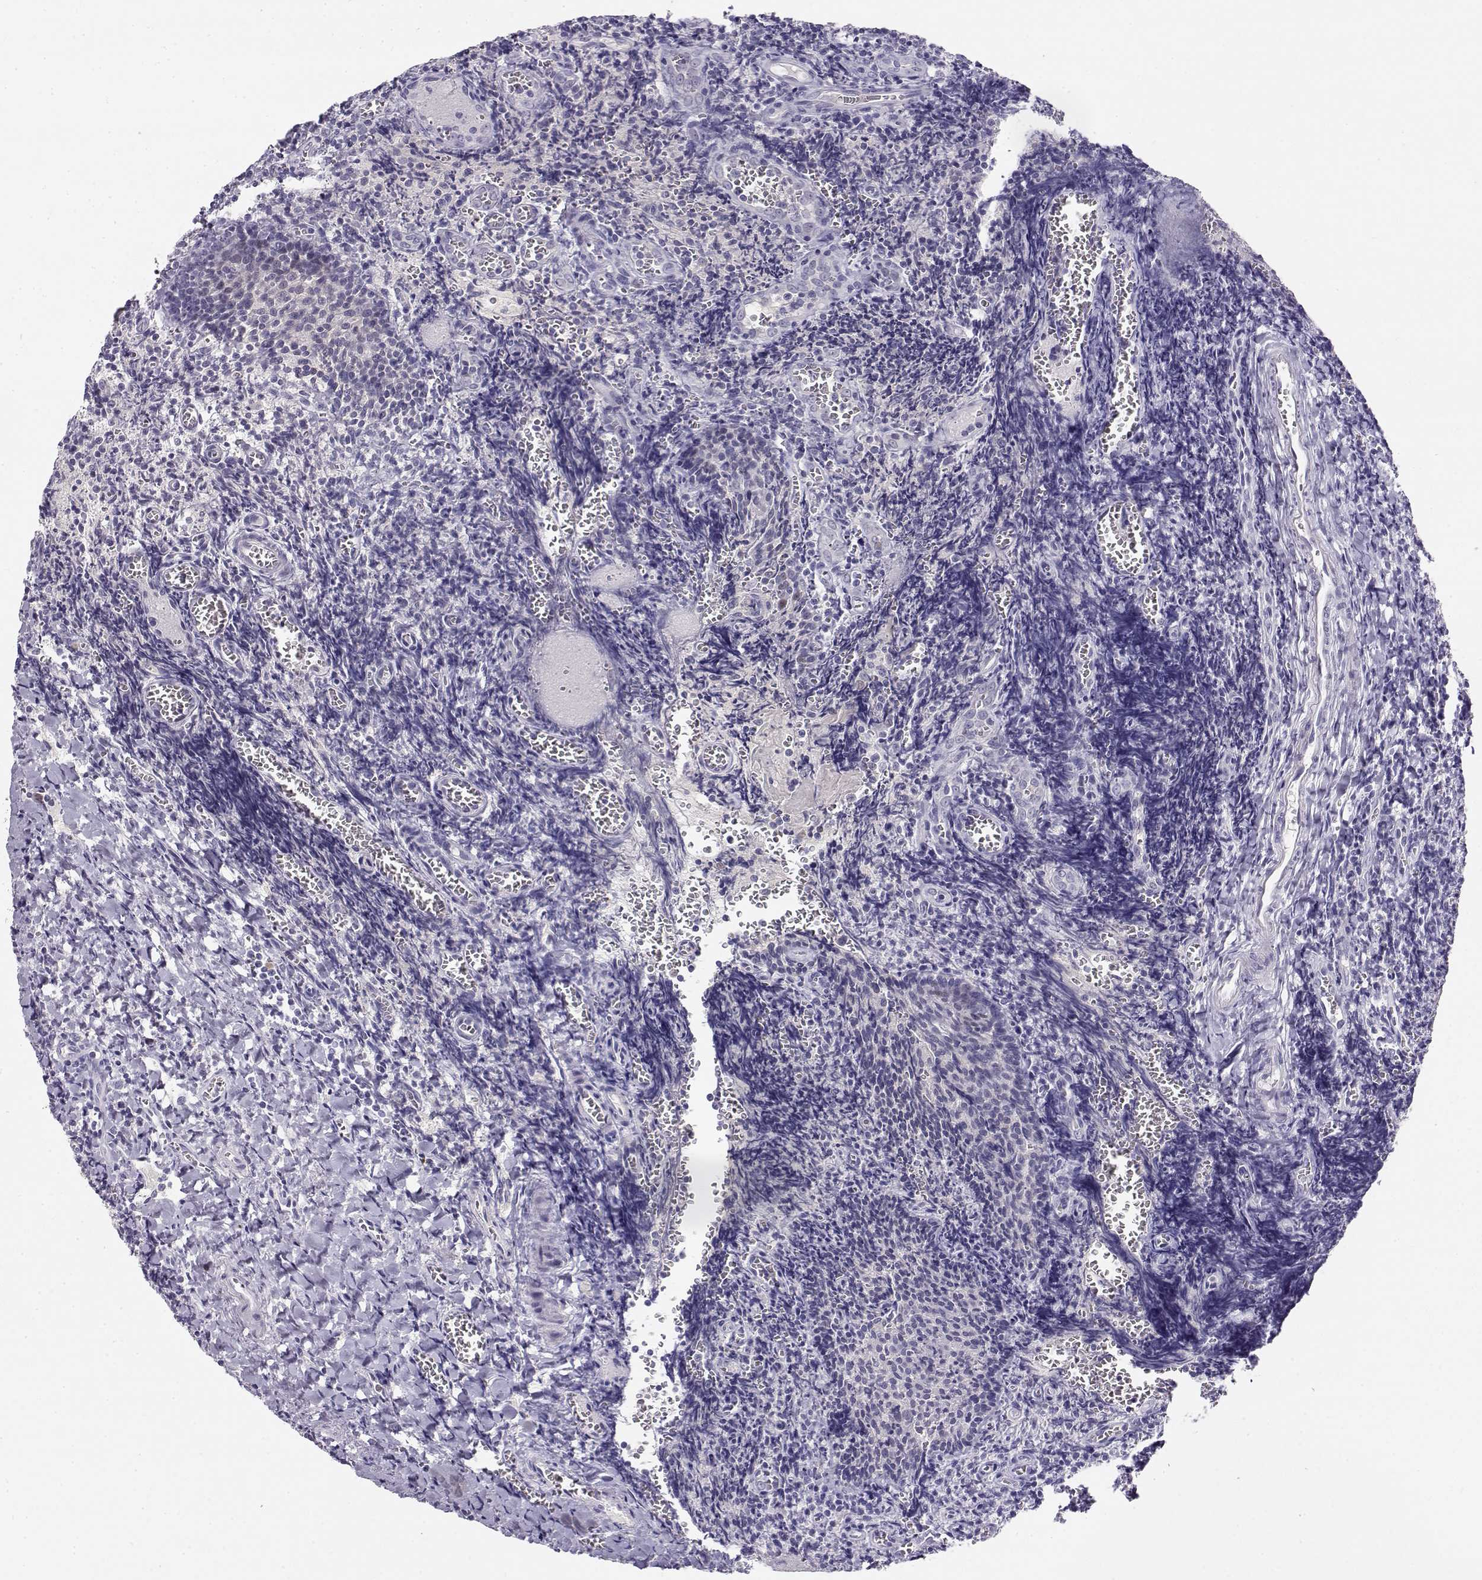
{"staining": {"intensity": "weak", "quantity": "<25%", "location": "nuclear"}, "tissue": "tonsil", "cell_type": "Germinal center cells", "image_type": "normal", "snomed": [{"axis": "morphology", "description": "Normal tissue, NOS"}, {"axis": "morphology", "description": "Inflammation, NOS"}, {"axis": "topography", "description": "Tonsil"}], "caption": "Histopathology image shows no significant protein positivity in germinal center cells of unremarkable tonsil. (Brightfield microscopy of DAB (3,3'-diaminobenzidine) IHC at high magnification).", "gene": "OPN5", "patient": {"sex": "female", "age": 31}}